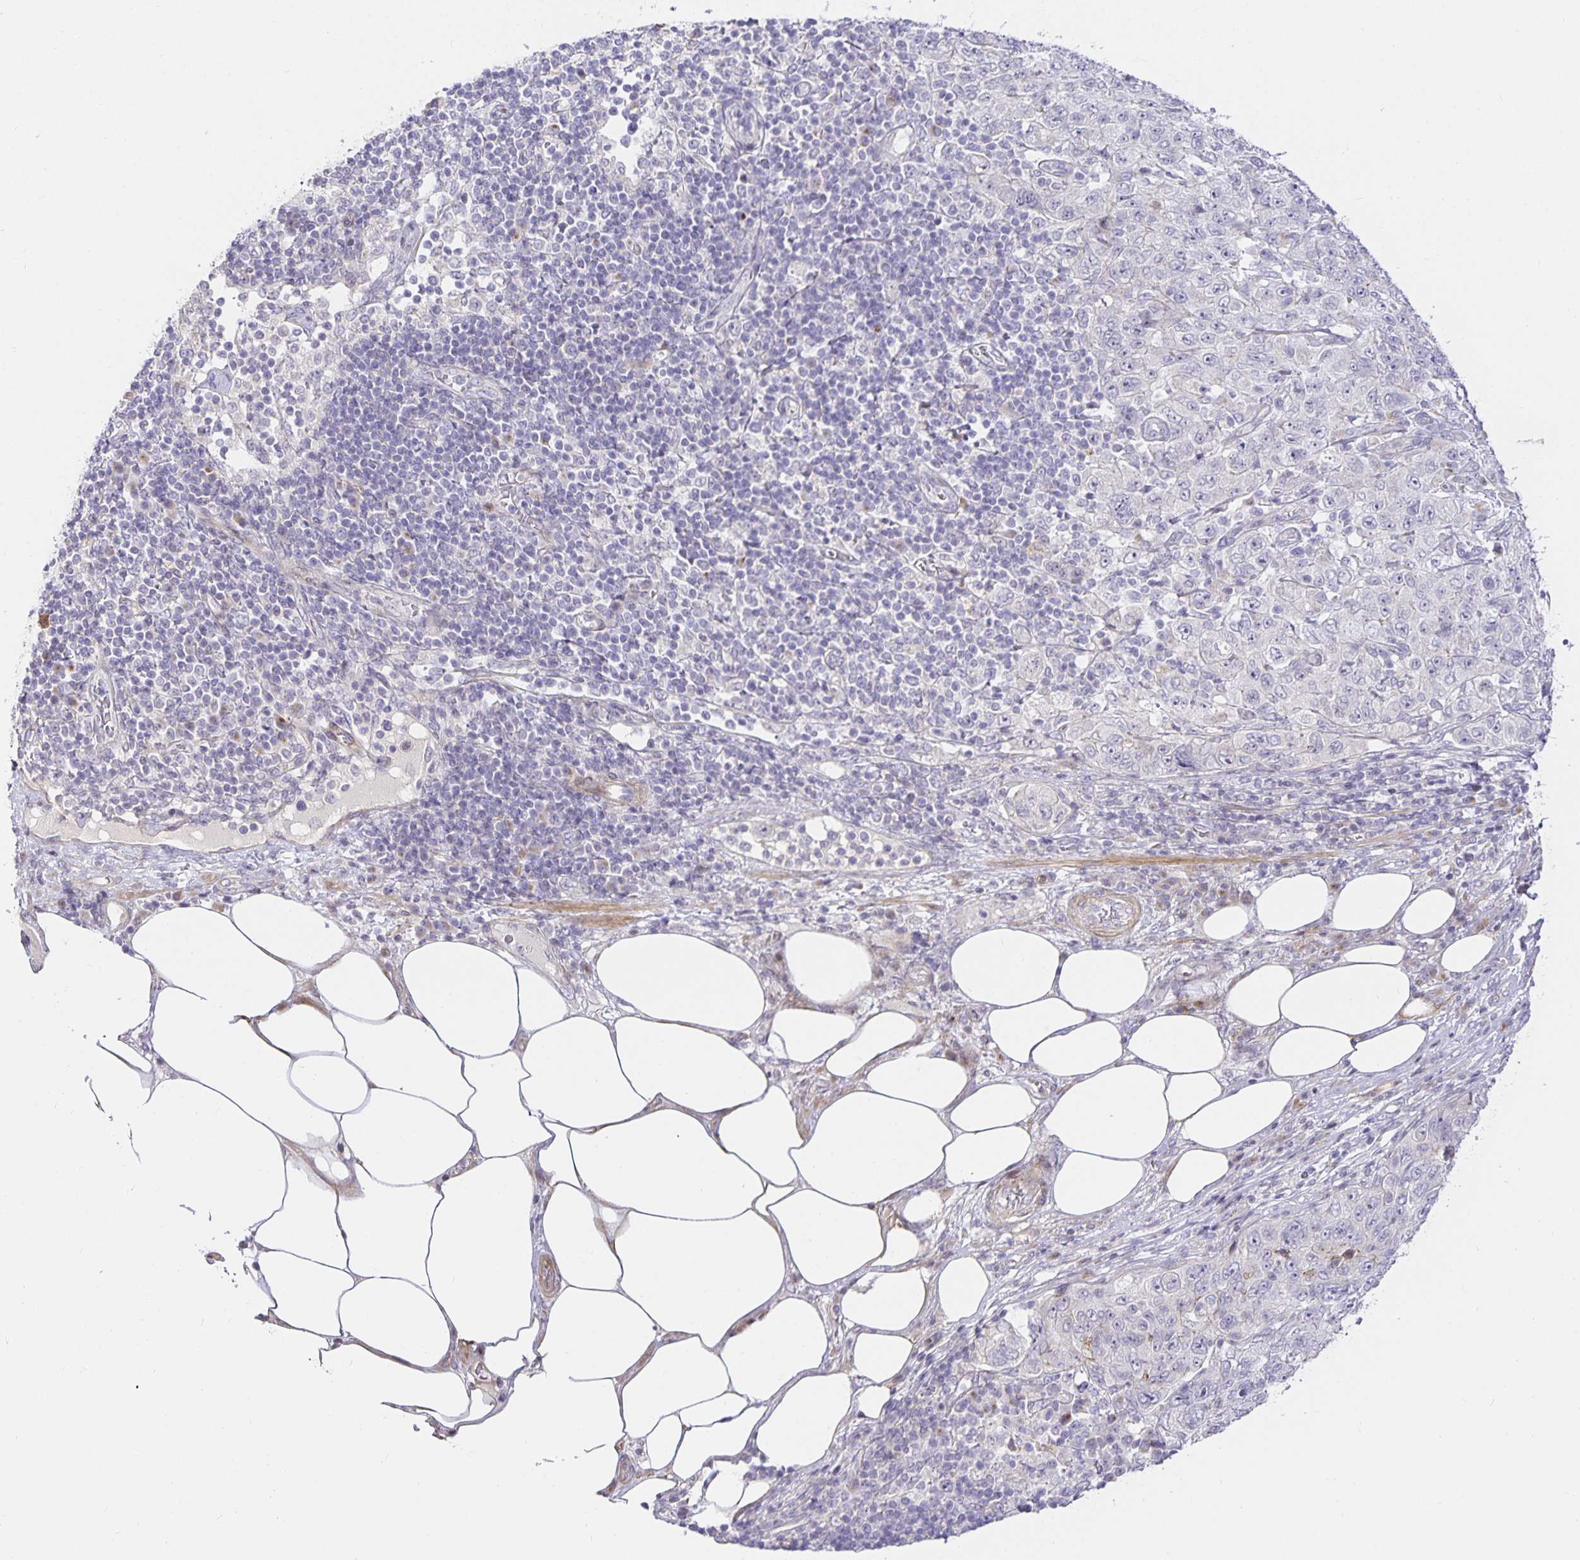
{"staining": {"intensity": "negative", "quantity": "none", "location": "none"}, "tissue": "pancreatic cancer", "cell_type": "Tumor cells", "image_type": "cancer", "snomed": [{"axis": "morphology", "description": "Adenocarcinoma, NOS"}, {"axis": "topography", "description": "Pancreas"}], "caption": "IHC histopathology image of adenocarcinoma (pancreatic) stained for a protein (brown), which shows no staining in tumor cells.", "gene": "TJP3", "patient": {"sex": "male", "age": 68}}